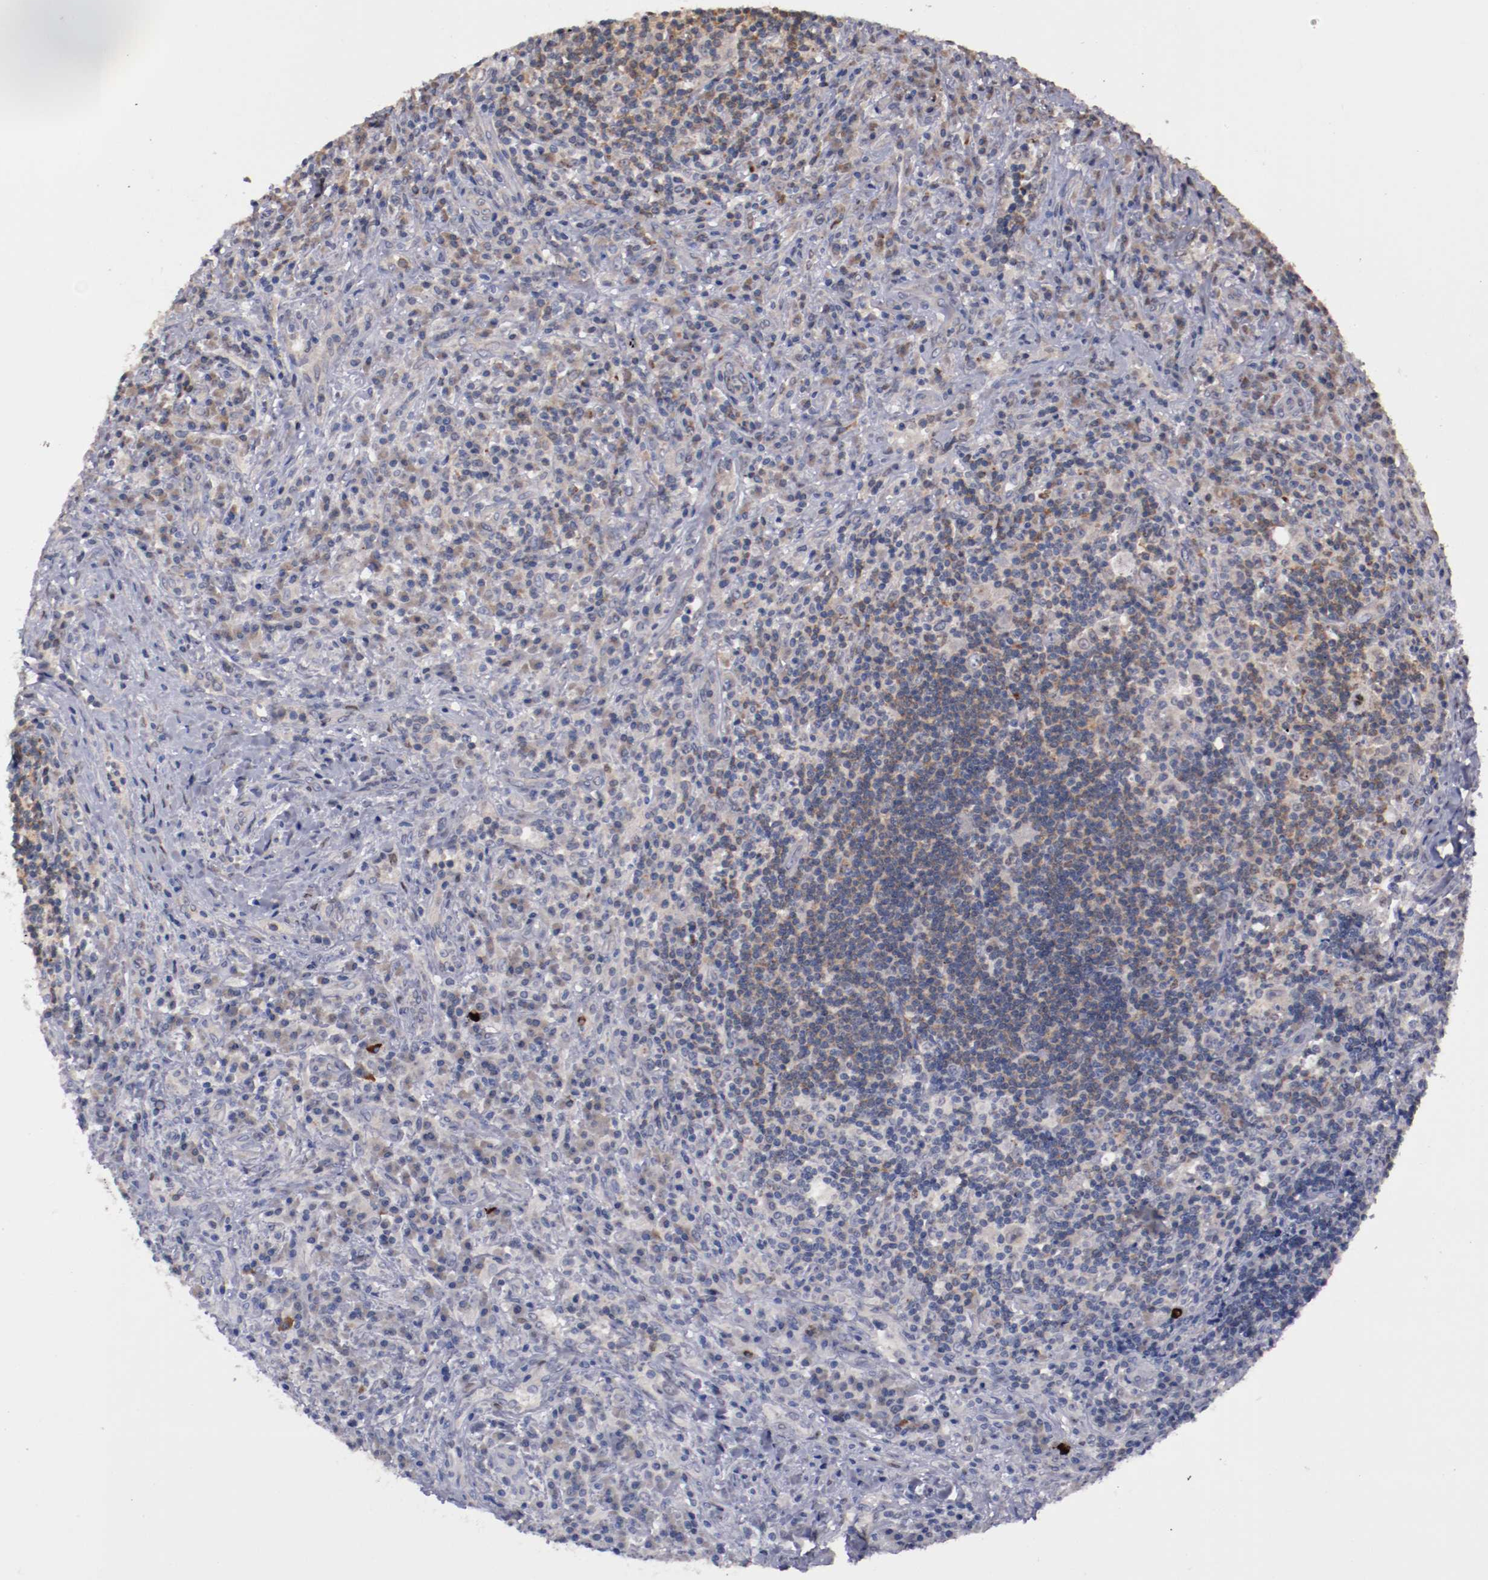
{"staining": {"intensity": "weak", "quantity": "<25%", "location": "cytoplasmic/membranous"}, "tissue": "lymphoma", "cell_type": "Tumor cells", "image_type": "cancer", "snomed": [{"axis": "morphology", "description": "Hodgkin's disease, NOS"}, {"axis": "topography", "description": "Lymph node"}], "caption": "A high-resolution micrograph shows IHC staining of lymphoma, which reveals no significant staining in tumor cells.", "gene": "FAM81A", "patient": {"sex": "female", "age": 25}}